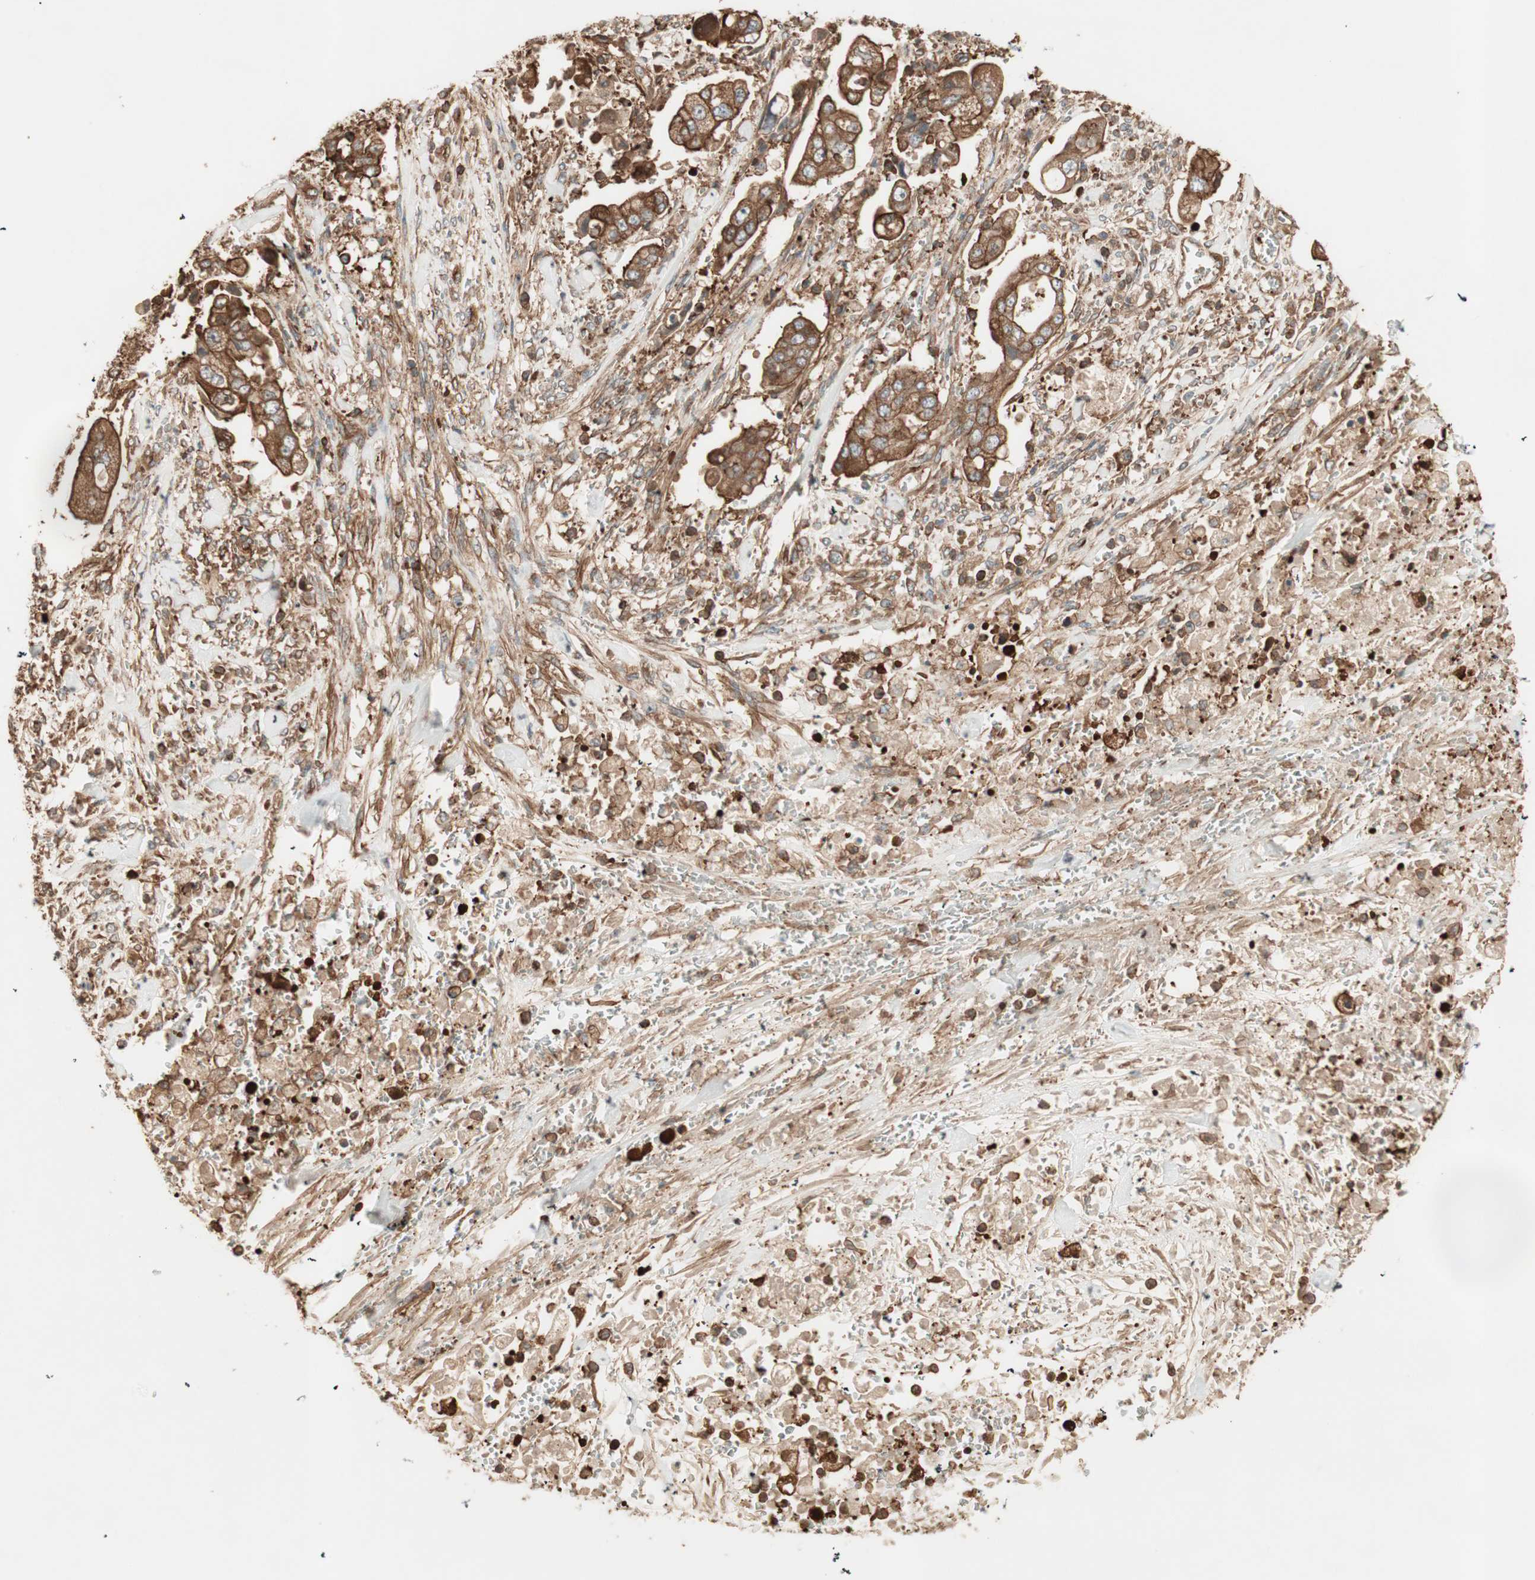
{"staining": {"intensity": "strong", "quantity": ">75%", "location": "cytoplasmic/membranous"}, "tissue": "stomach cancer", "cell_type": "Tumor cells", "image_type": "cancer", "snomed": [{"axis": "morphology", "description": "Adenocarcinoma, NOS"}, {"axis": "topography", "description": "Stomach"}], "caption": "Approximately >75% of tumor cells in human stomach cancer (adenocarcinoma) reveal strong cytoplasmic/membranous protein staining as visualized by brown immunohistochemical staining.", "gene": "TCP11L1", "patient": {"sex": "male", "age": 62}}